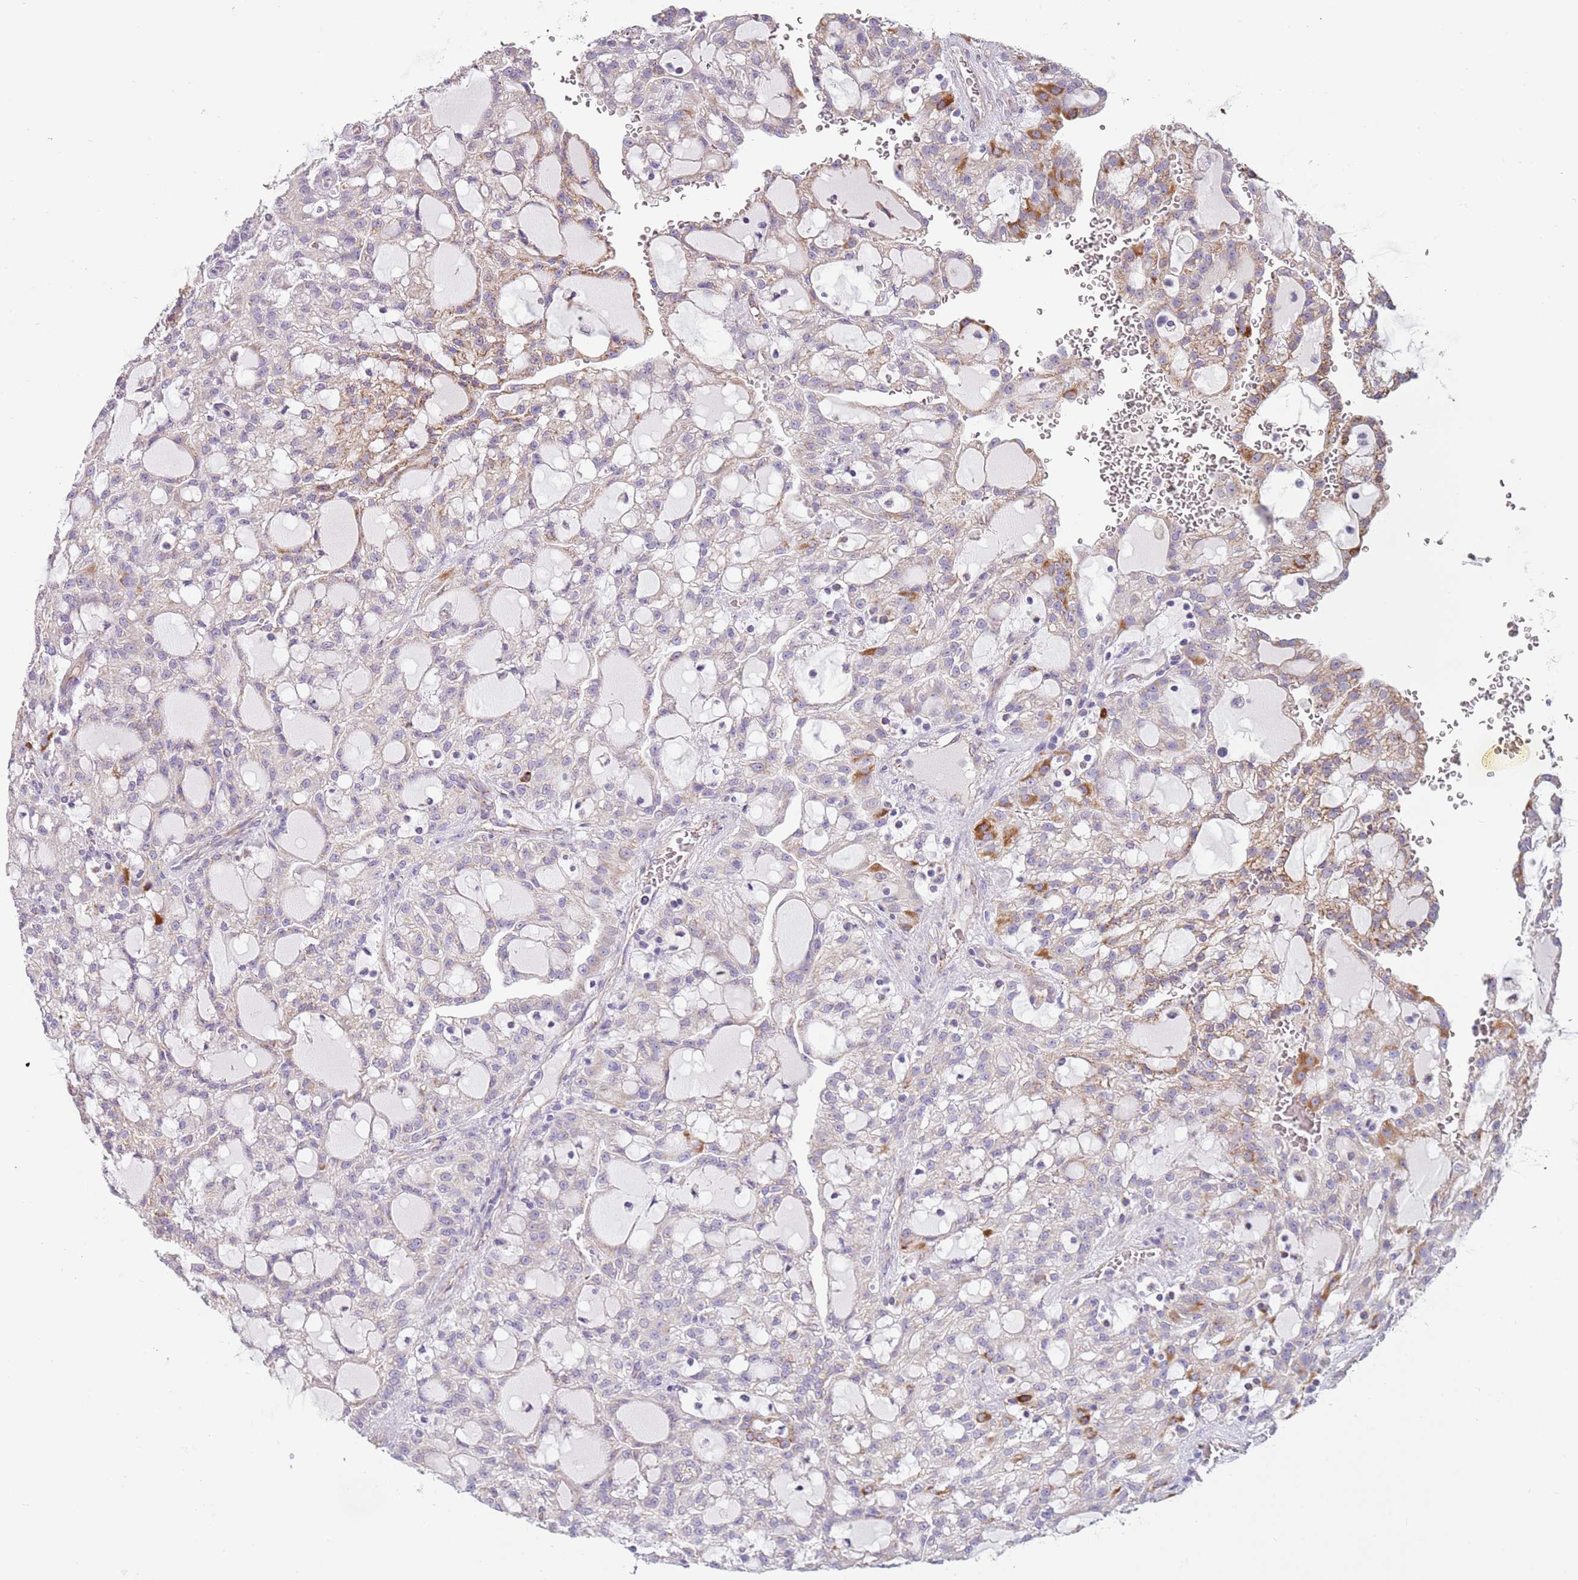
{"staining": {"intensity": "moderate", "quantity": "<25%", "location": "cytoplasmic/membranous"}, "tissue": "renal cancer", "cell_type": "Tumor cells", "image_type": "cancer", "snomed": [{"axis": "morphology", "description": "Adenocarcinoma, NOS"}, {"axis": "topography", "description": "Kidney"}], "caption": "Immunohistochemistry (IHC) (DAB (3,3'-diaminobenzidine)) staining of human adenocarcinoma (renal) displays moderate cytoplasmic/membranous protein staining in approximately <25% of tumor cells.", "gene": "RNF222", "patient": {"sex": "male", "age": 63}}